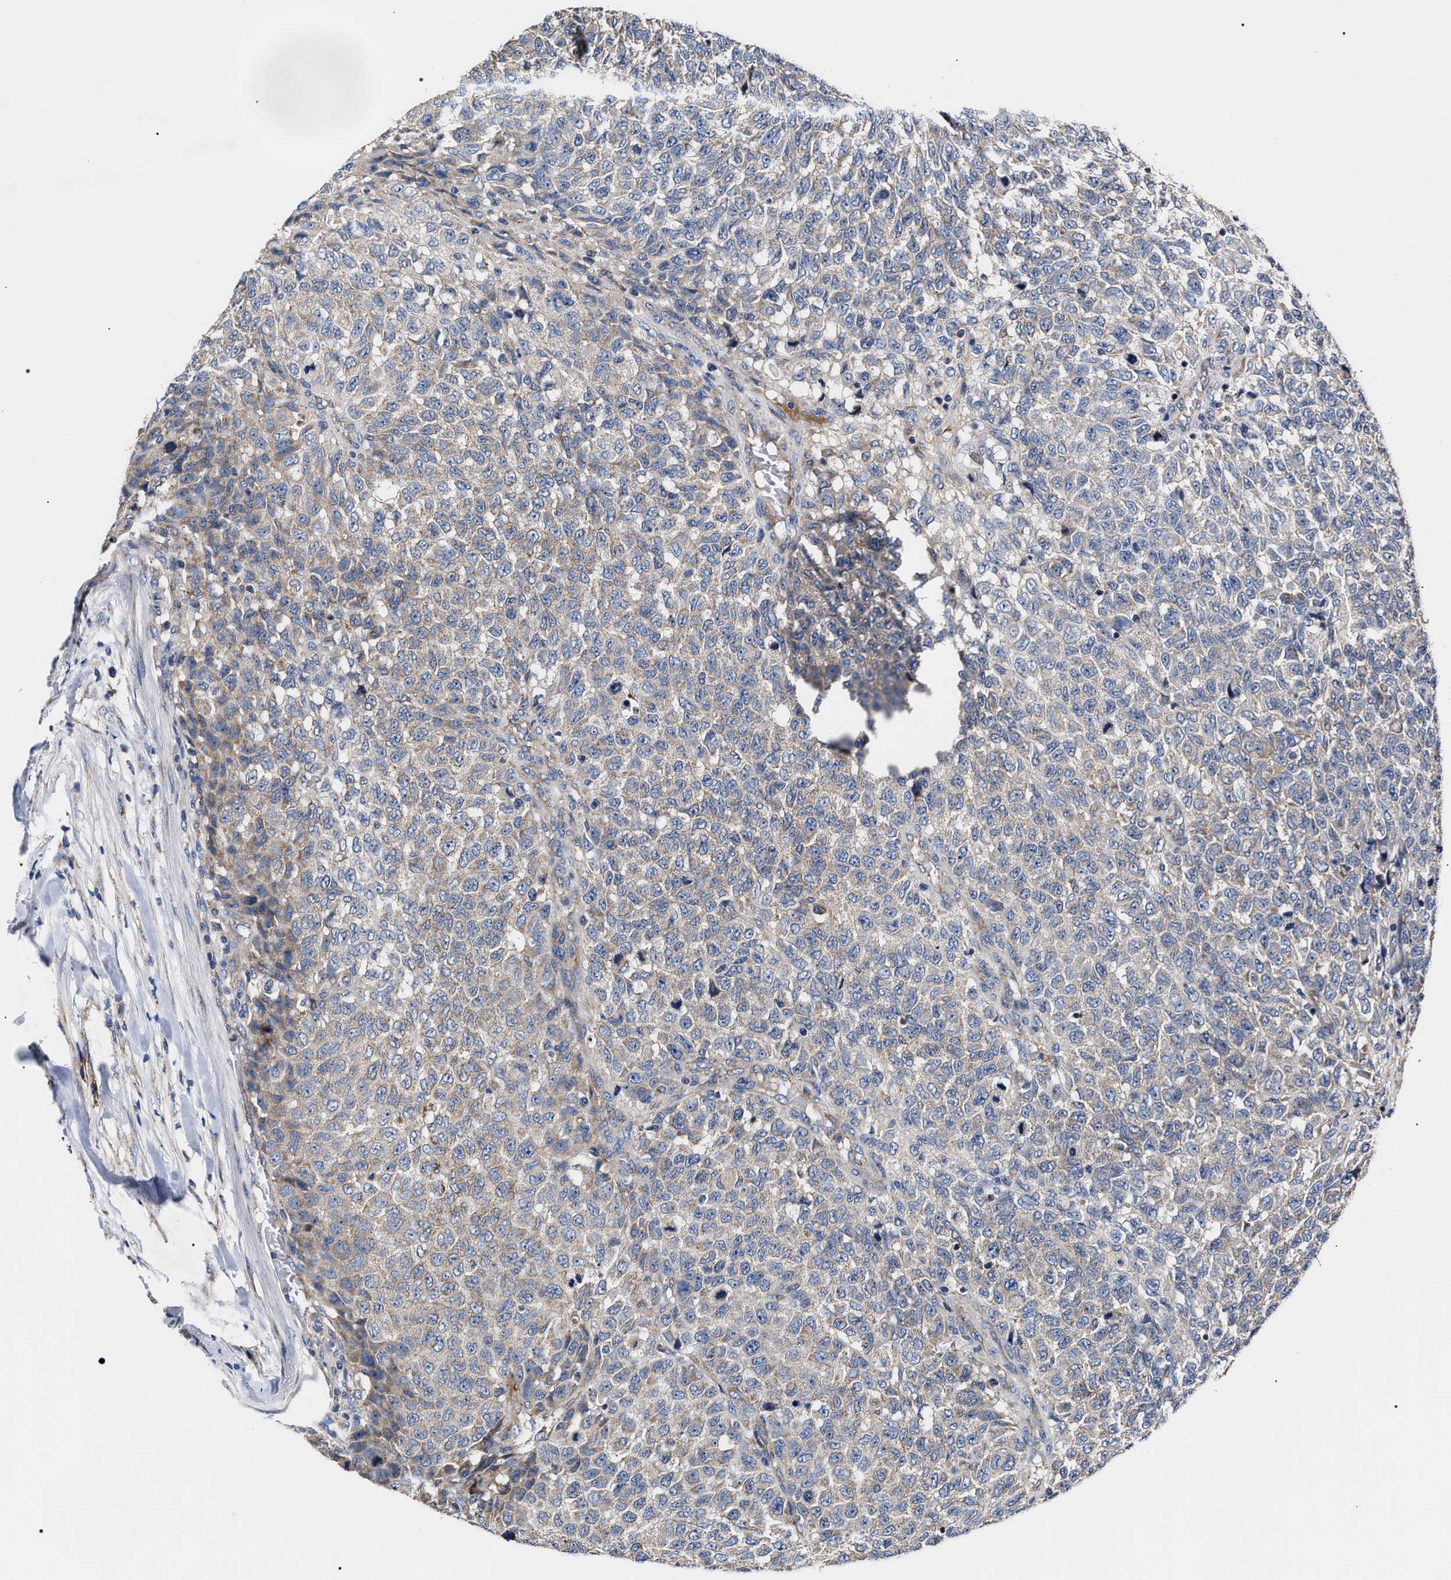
{"staining": {"intensity": "weak", "quantity": "<25%", "location": "cytoplasmic/membranous"}, "tissue": "testis cancer", "cell_type": "Tumor cells", "image_type": "cancer", "snomed": [{"axis": "morphology", "description": "Seminoma, NOS"}, {"axis": "topography", "description": "Testis"}], "caption": "Tumor cells show no significant positivity in seminoma (testis).", "gene": "MACC1", "patient": {"sex": "male", "age": 59}}